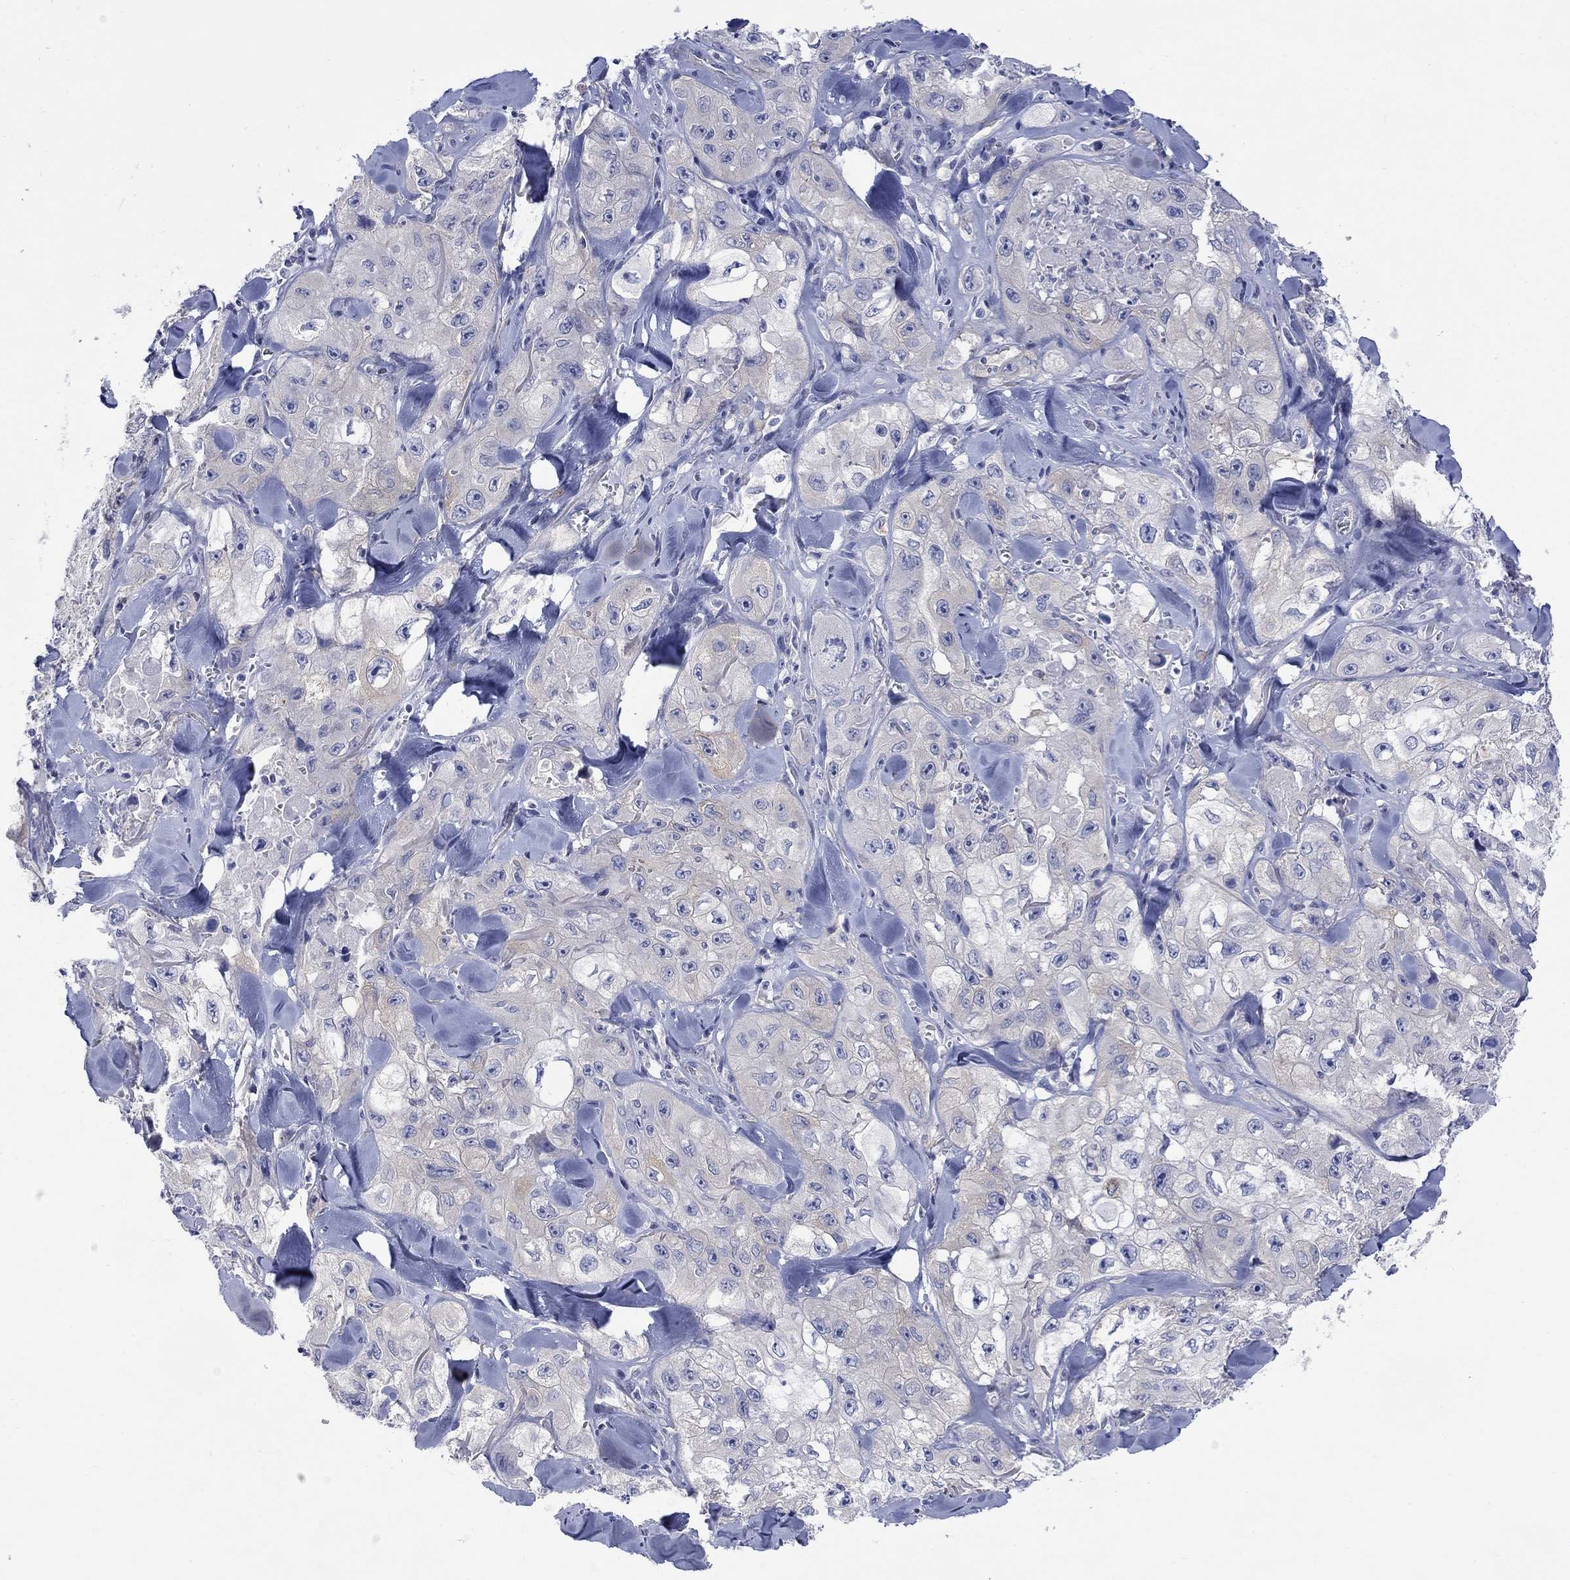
{"staining": {"intensity": "negative", "quantity": "none", "location": "none"}, "tissue": "skin cancer", "cell_type": "Tumor cells", "image_type": "cancer", "snomed": [{"axis": "morphology", "description": "Squamous cell carcinoma, NOS"}, {"axis": "topography", "description": "Skin"}, {"axis": "topography", "description": "Subcutis"}], "caption": "The image demonstrates no staining of tumor cells in skin cancer. (DAB immunohistochemistry (IHC) with hematoxylin counter stain).", "gene": "PTPRZ1", "patient": {"sex": "male", "age": 73}}